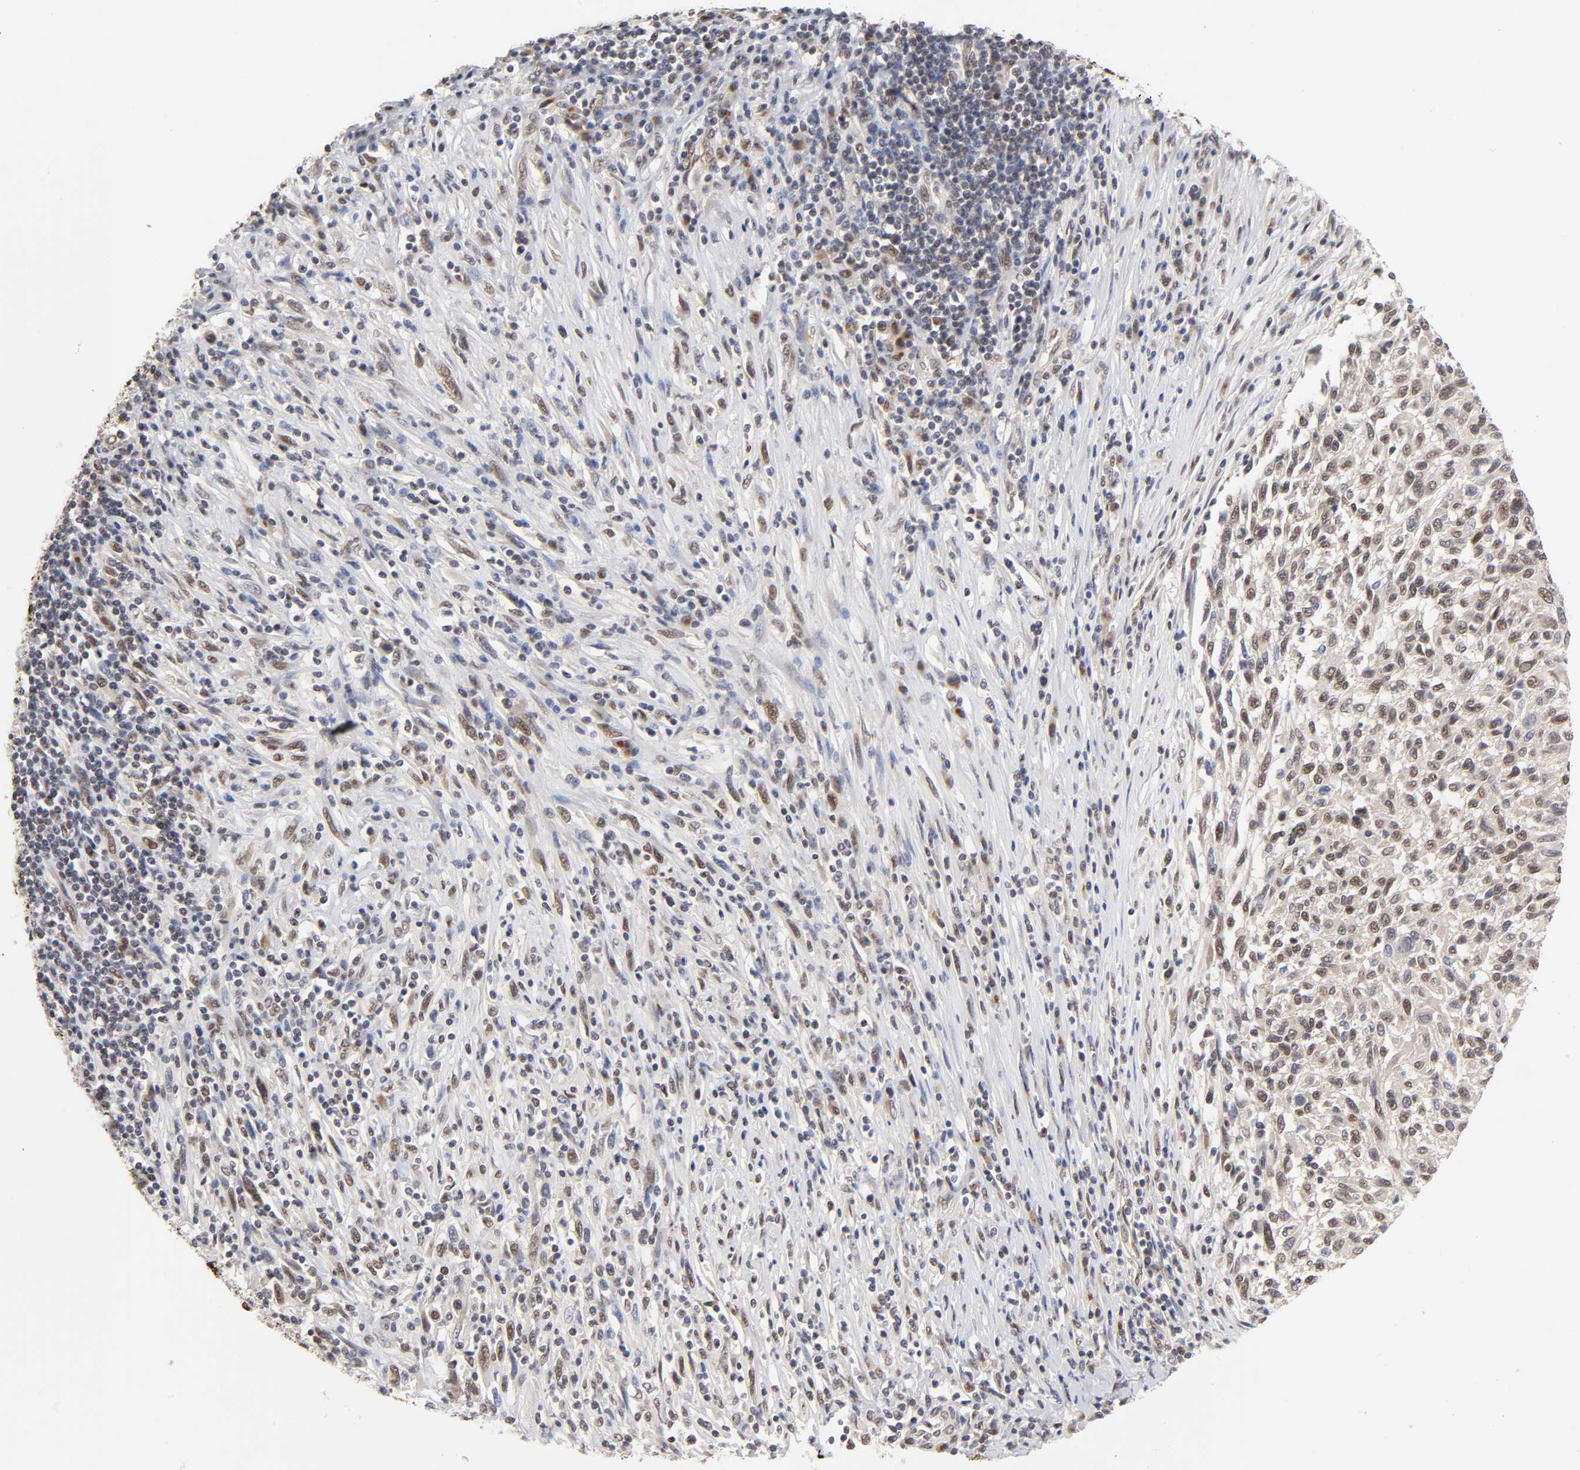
{"staining": {"intensity": "moderate", "quantity": "25%-75%", "location": "nuclear"}, "tissue": "melanoma", "cell_type": "Tumor cells", "image_type": "cancer", "snomed": [{"axis": "morphology", "description": "Malignant melanoma, Metastatic site"}, {"axis": "topography", "description": "Lymph node"}], "caption": "Human melanoma stained with a protein marker exhibits moderate staining in tumor cells.", "gene": "EP300", "patient": {"sex": "male", "age": 61}}